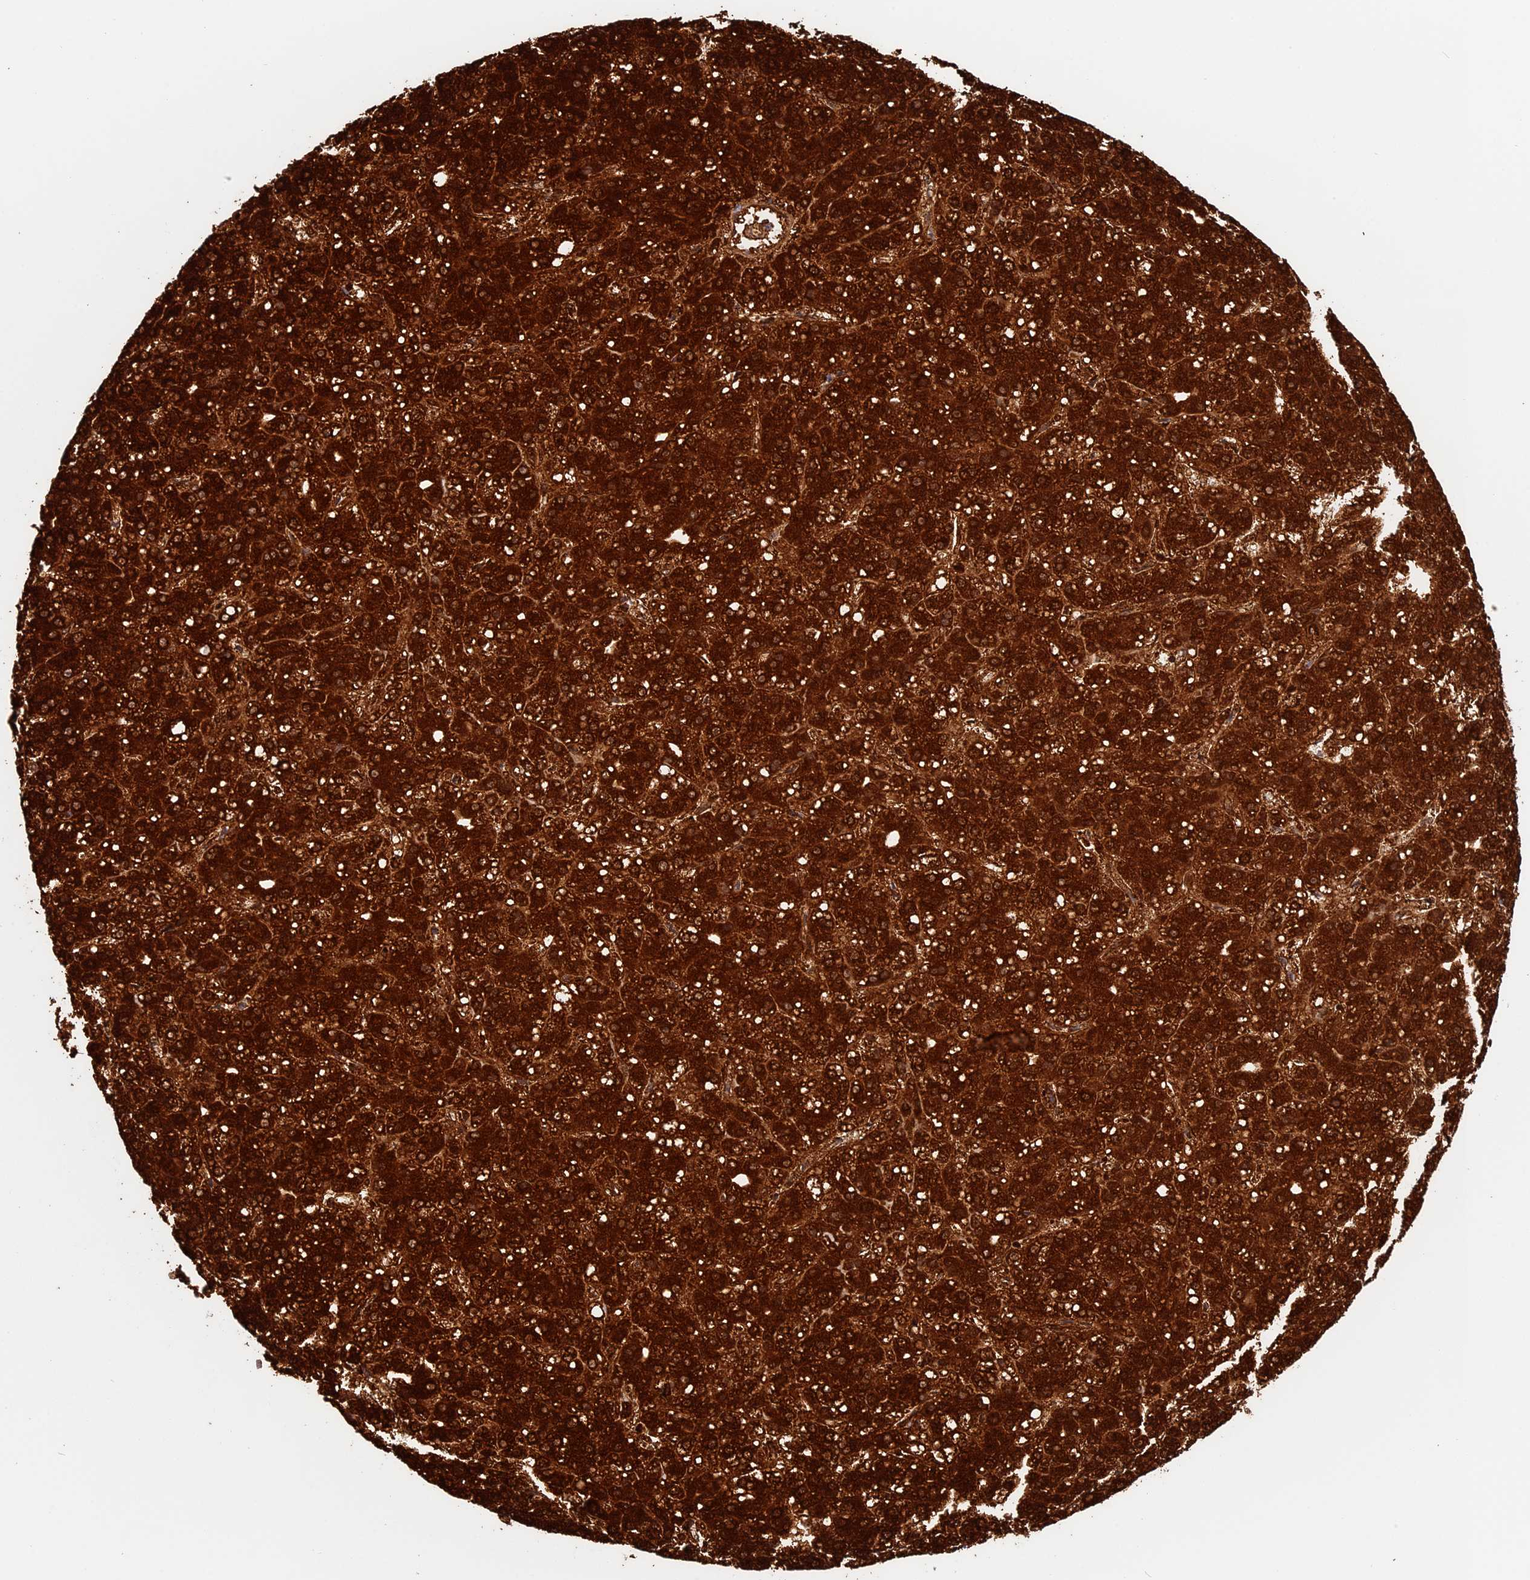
{"staining": {"intensity": "strong", "quantity": ">75%", "location": "cytoplasmic/membranous,nuclear"}, "tissue": "liver cancer", "cell_type": "Tumor cells", "image_type": "cancer", "snomed": [{"axis": "morphology", "description": "Carcinoma, Hepatocellular, NOS"}, {"axis": "topography", "description": "Liver"}], "caption": "A brown stain shows strong cytoplasmic/membranous and nuclear positivity of a protein in human liver cancer (hepatocellular carcinoma) tumor cells.", "gene": "ISOC2", "patient": {"sex": "male", "age": 67}}